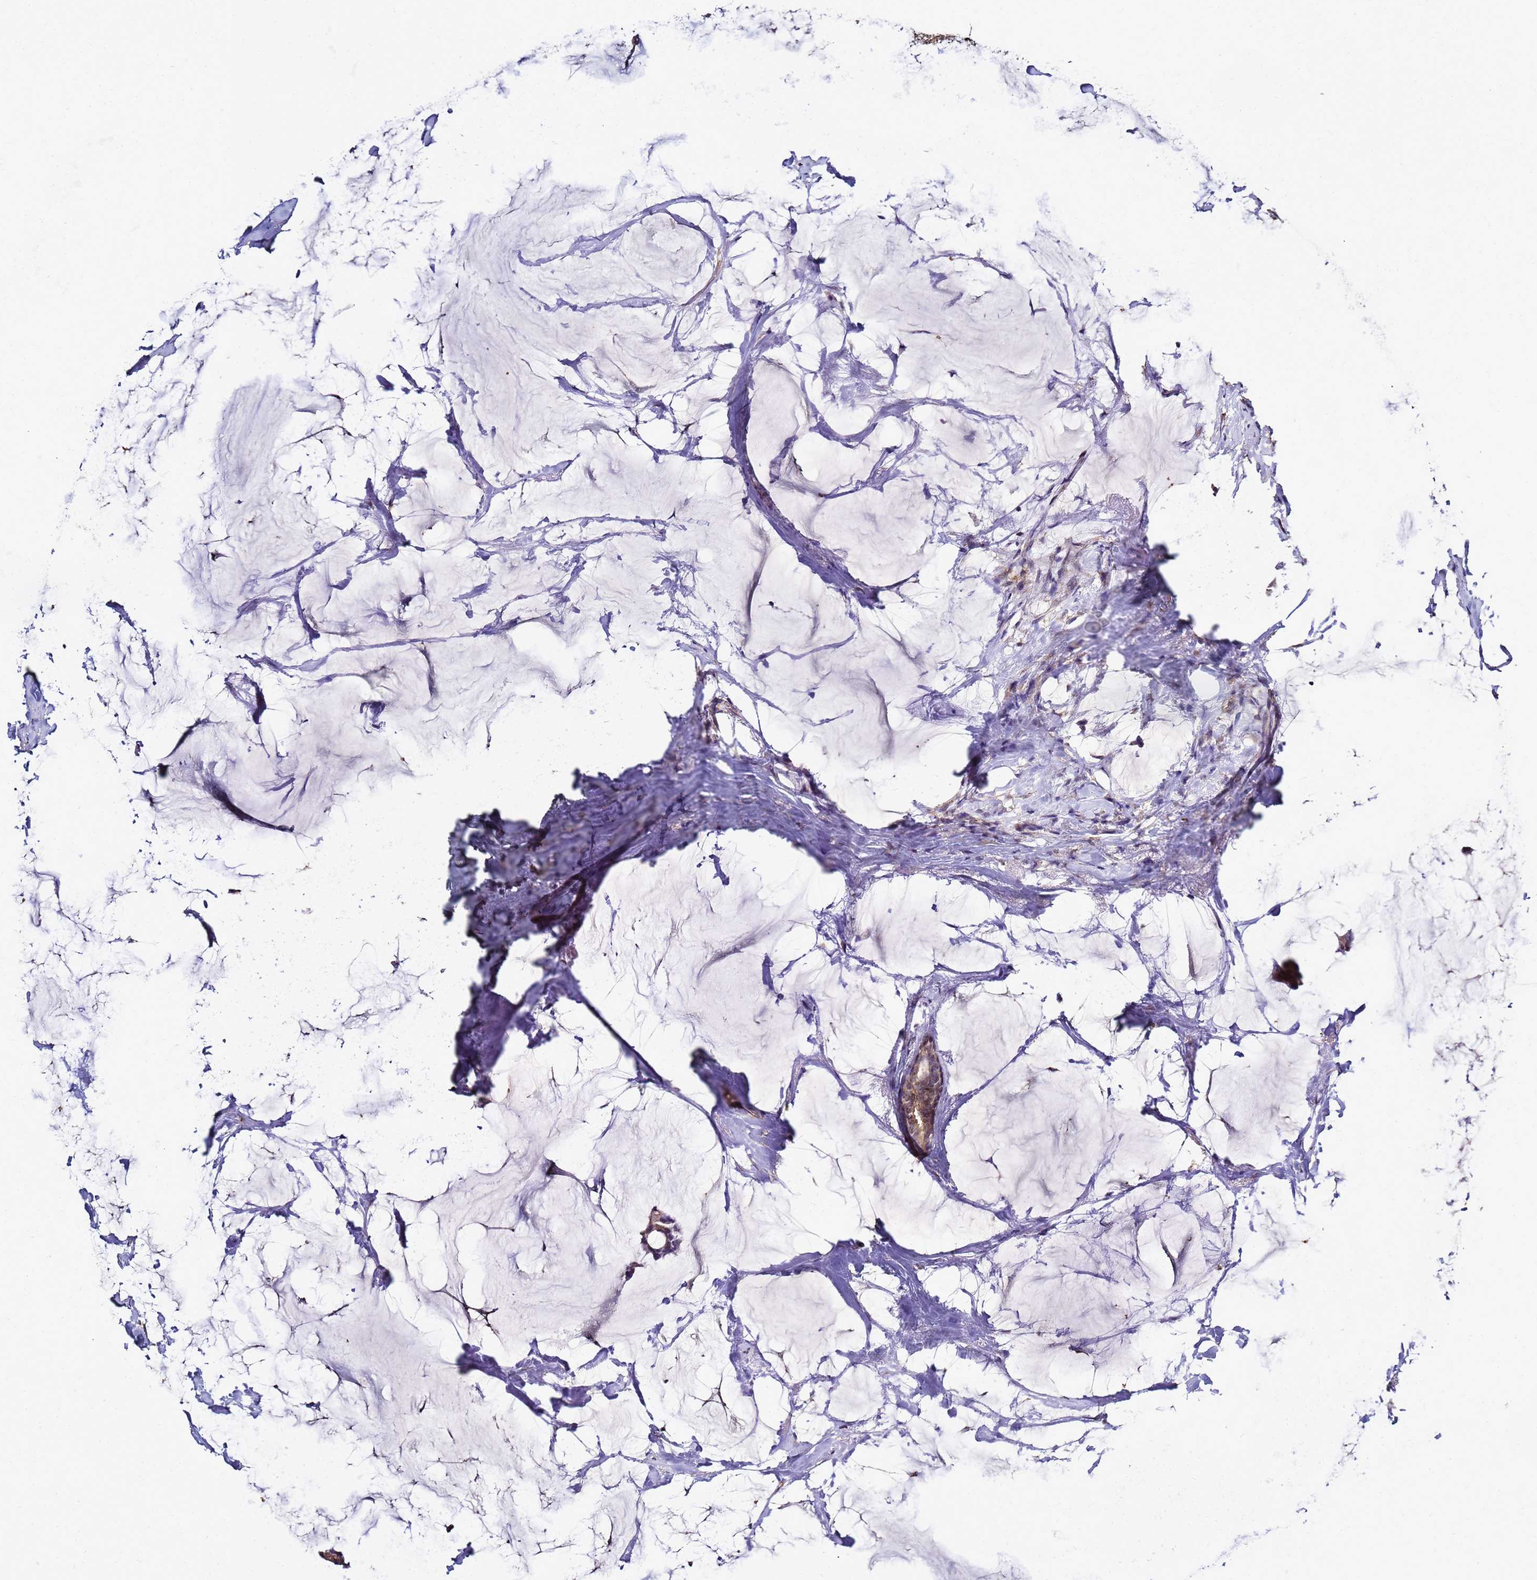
{"staining": {"intensity": "weak", "quantity": "25%-75%", "location": "cytoplasmic/membranous"}, "tissue": "breast cancer", "cell_type": "Tumor cells", "image_type": "cancer", "snomed": [{"axis": "morphology", "description": "Duct carcinoma"}, {"axis": "topography", "description": "Breast"}], "caption": "An IHC image of tumor tissue is shown. Protein staining in brown highlights weak cytoplasmic/membranous positivity in intraductal carcinoma (breast) within tumor cells.", "gene": "ENOPH1", "patient": {"sex": "female", "age": 93}}